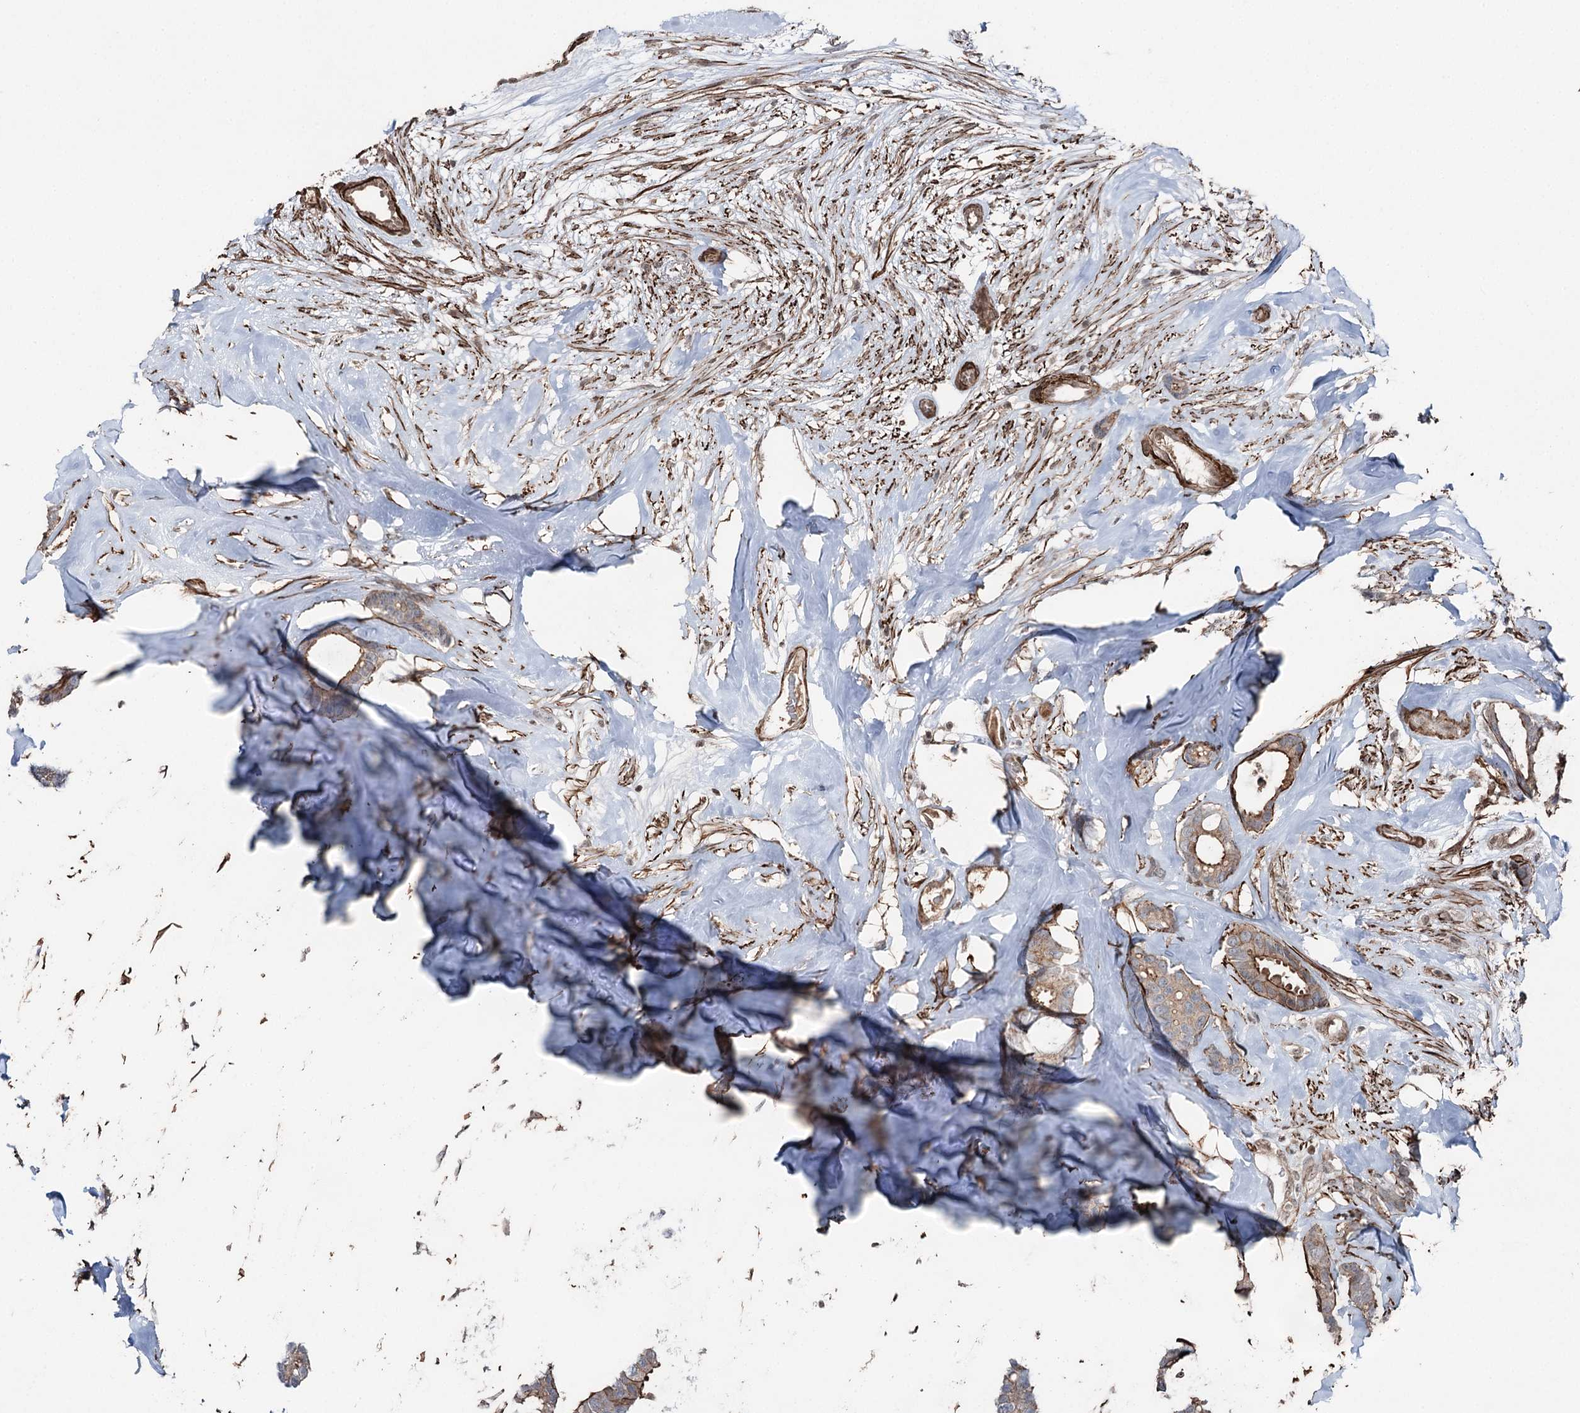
{"staining": {"intensity": "moderate", "quantity": "<25%", "location": "cytoplasmic/membranous"}, "tissue": "breast cancer", "cell_type": "Tumor cells", "image_type": "cancer", "snomed": [{"axis": "morphology", "description": "Duct carcinoma"}, {"axis": "topography", "description": "Breast"}], "caption": "Immunohistochemistry (IHC) micrograph of neoplastic tissue: invasive ductal carcinoma (breast) stained using immunohistochemistry (IHC) displays low levels of moderate protein expression localized specifically in the cytoplasmic/membranous of tumor cells, appearing as a cytoplasmic/membranous brown color.", "gene": "CCDC82", "patient": {"sex": "female", "age": 87}}